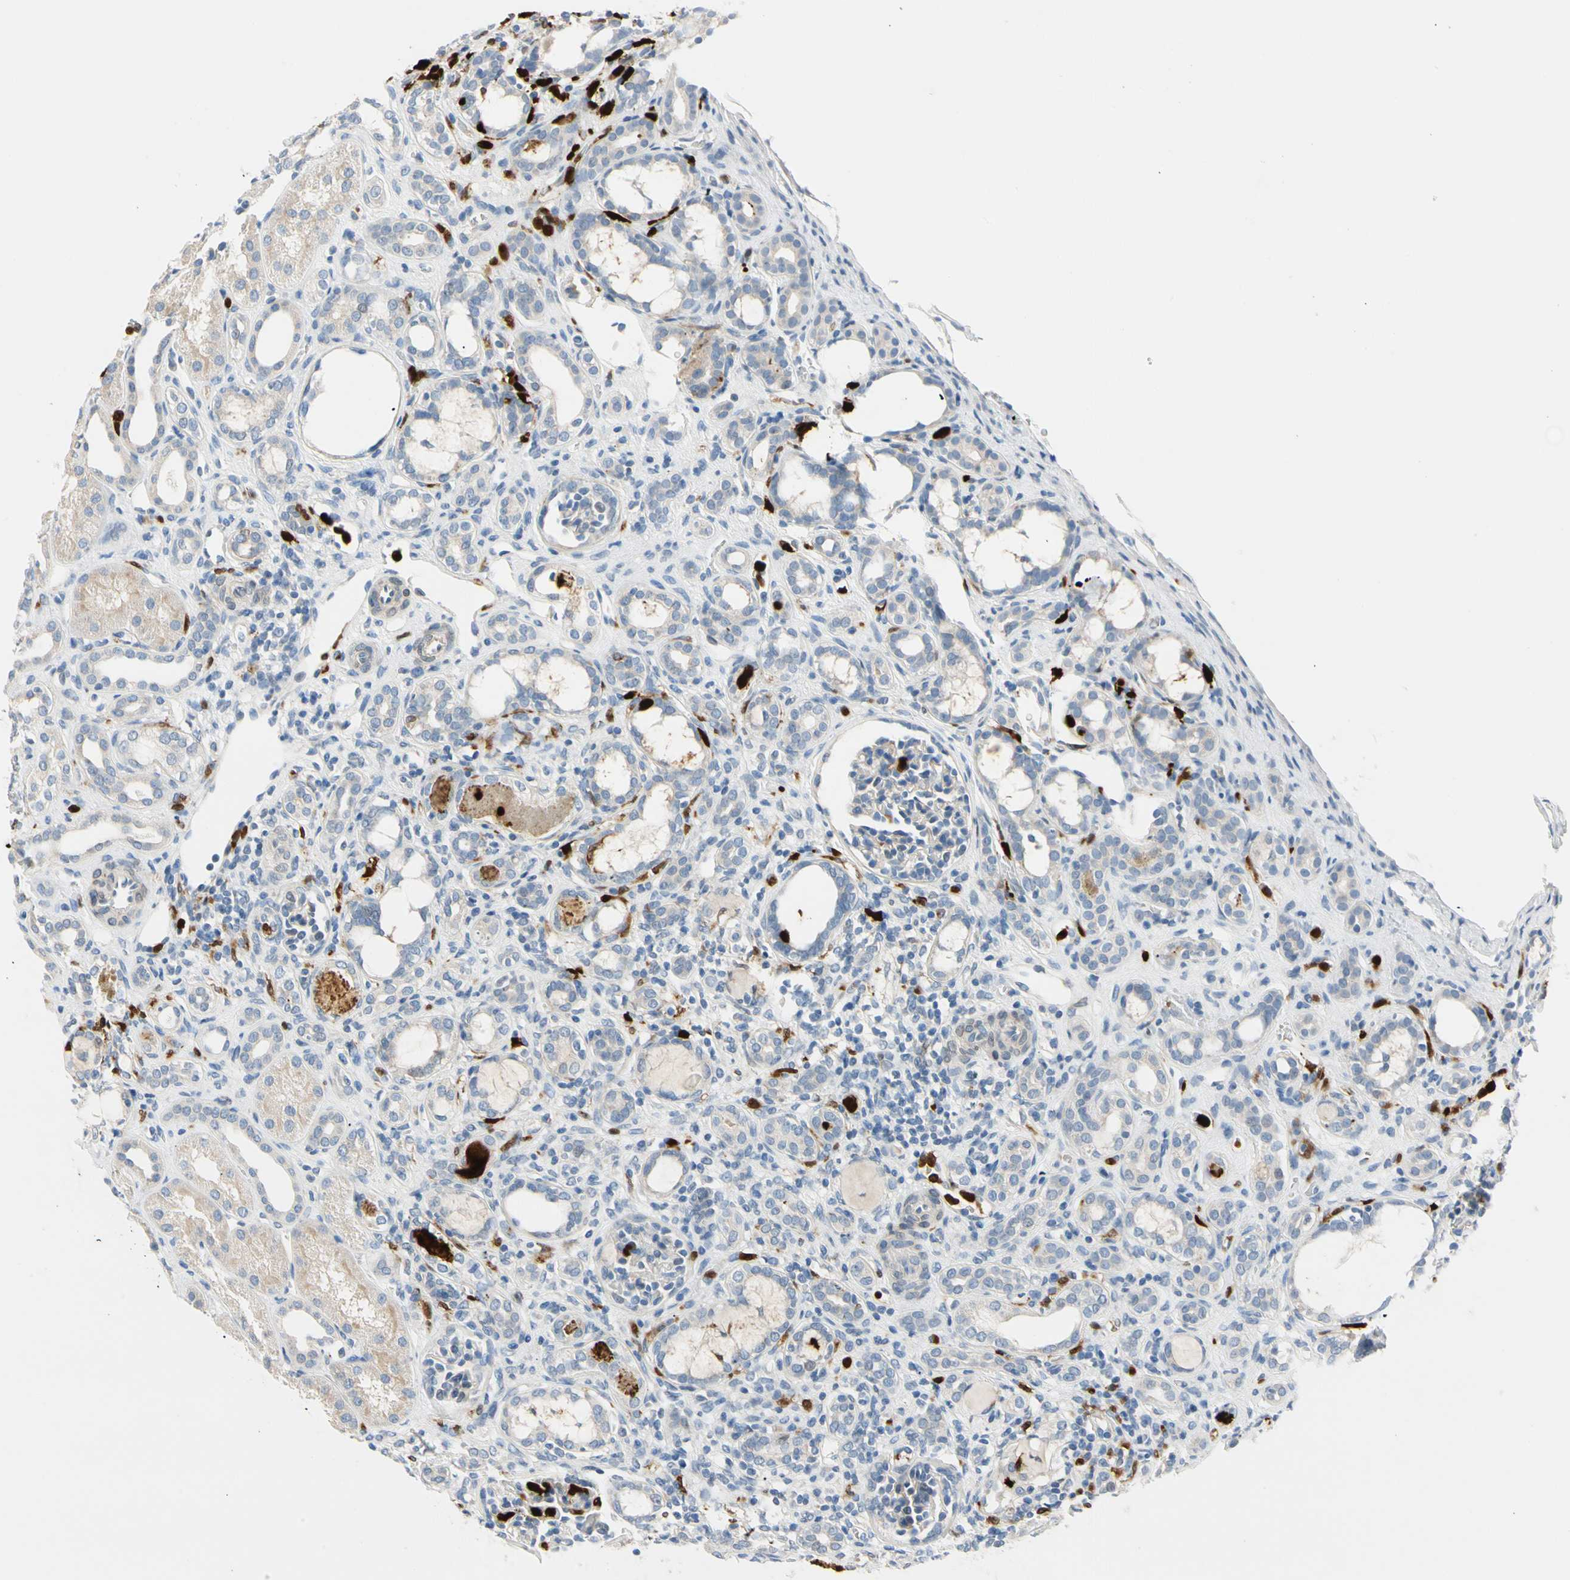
{"staining": {"intensity": "negative", "quantity": "none", "location": "none"}, "tissue": "kidney", "cell_type": "Cells in glomeruli", "image_type": "normal", "snomed": [{"axis": "morphology", "description": "Normal tissue, NOS"}, {"axis": "topography", "description": "Kidney"}], "caption": "This is an IHC micrograph of benign human kidney. There is no staining in cells in glomeruli.", "gene": "TRAF5", "patient": {"sex": "male", "age": 7}}